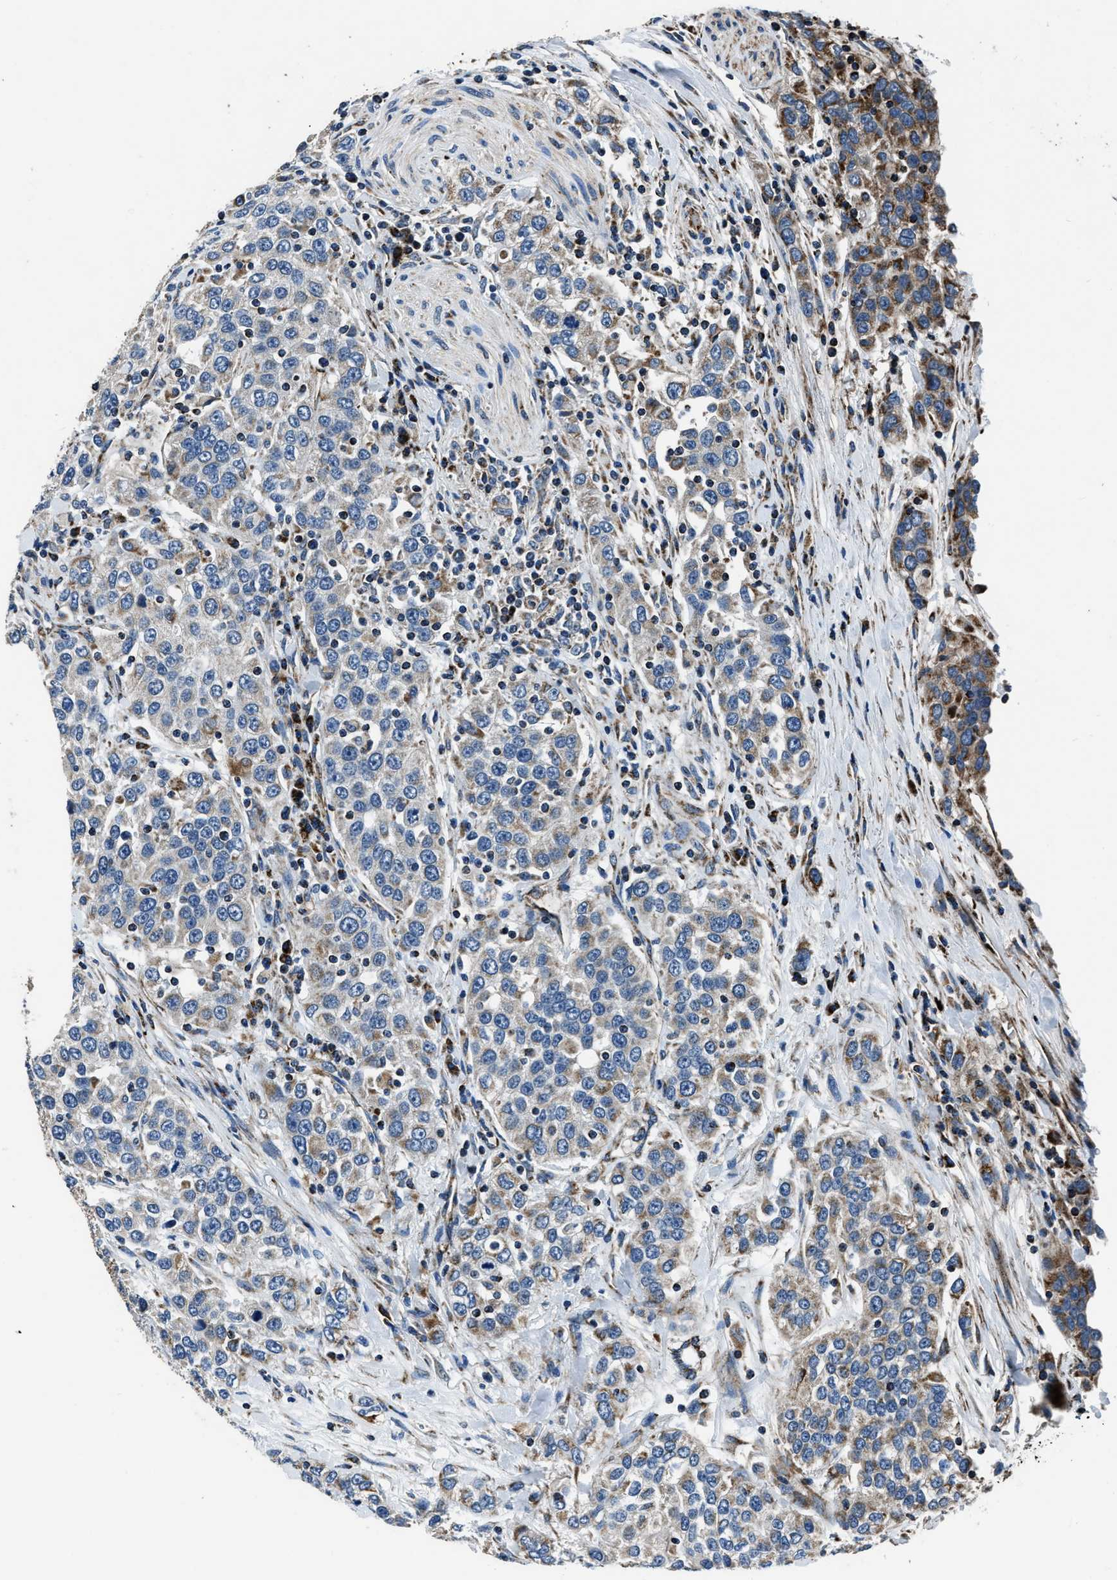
{"staining": {"intensity": "weak", "quantity": "<25%", "location": "cytoplasmic/membranous"}, "tissue": "urothelial cancer", "cell_type": "Tumor cells", "image_type": "cancer", "snomed": [{"axis": "morphology", "description": "Urothelial carcinoma, High grade"}, {"axis": "topography", "description": "Urinary bladder"}], "caption": "Immunohistochemical staining of urothelial carcinoma (high-grade) reveals no significant positivity in tumor cells.", "gene": "OGDH", "patient": {"sex": "female", "age": 80}}